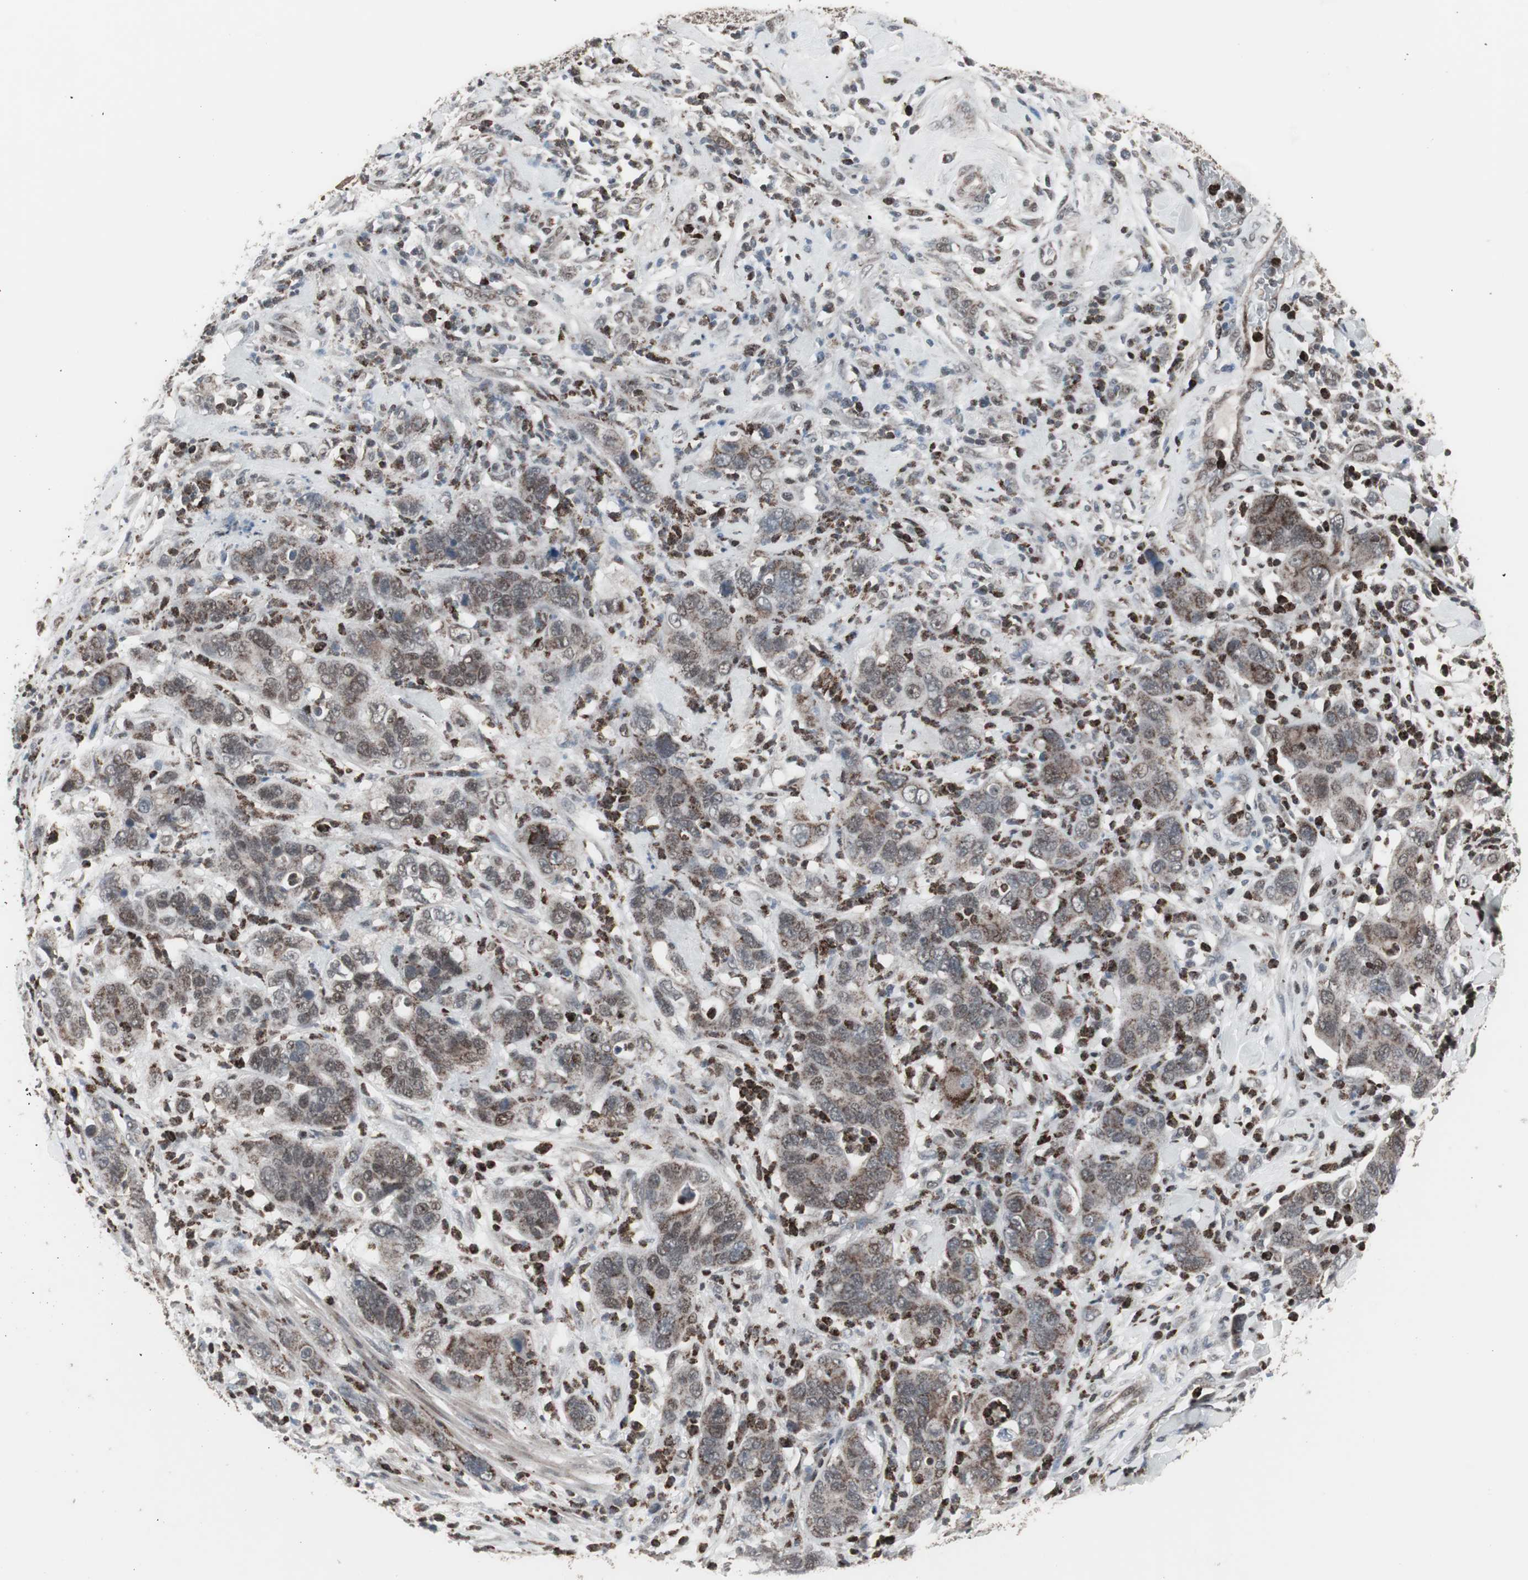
{"staining": {"intensity": "weak", "quantity": ">75%", "location": "nuclear"}, "tissue": "pancreatic cancer", "cell_type": "Tumor cells", "image_type": "cancer", "snomed": [{"axis": "morphology", "description": "Adenocarcinoma, NOS"}, {"axis": "topography", "description": "Pancreas"}], "caption": "The histopathology image displays staining of pancreatic cancer (adenocarcinoma), revealing weak nuclear protein expression (brown color) within tumor cells.", "gene": "RXRA", "patient": {"sex": "female", "age": 71}}